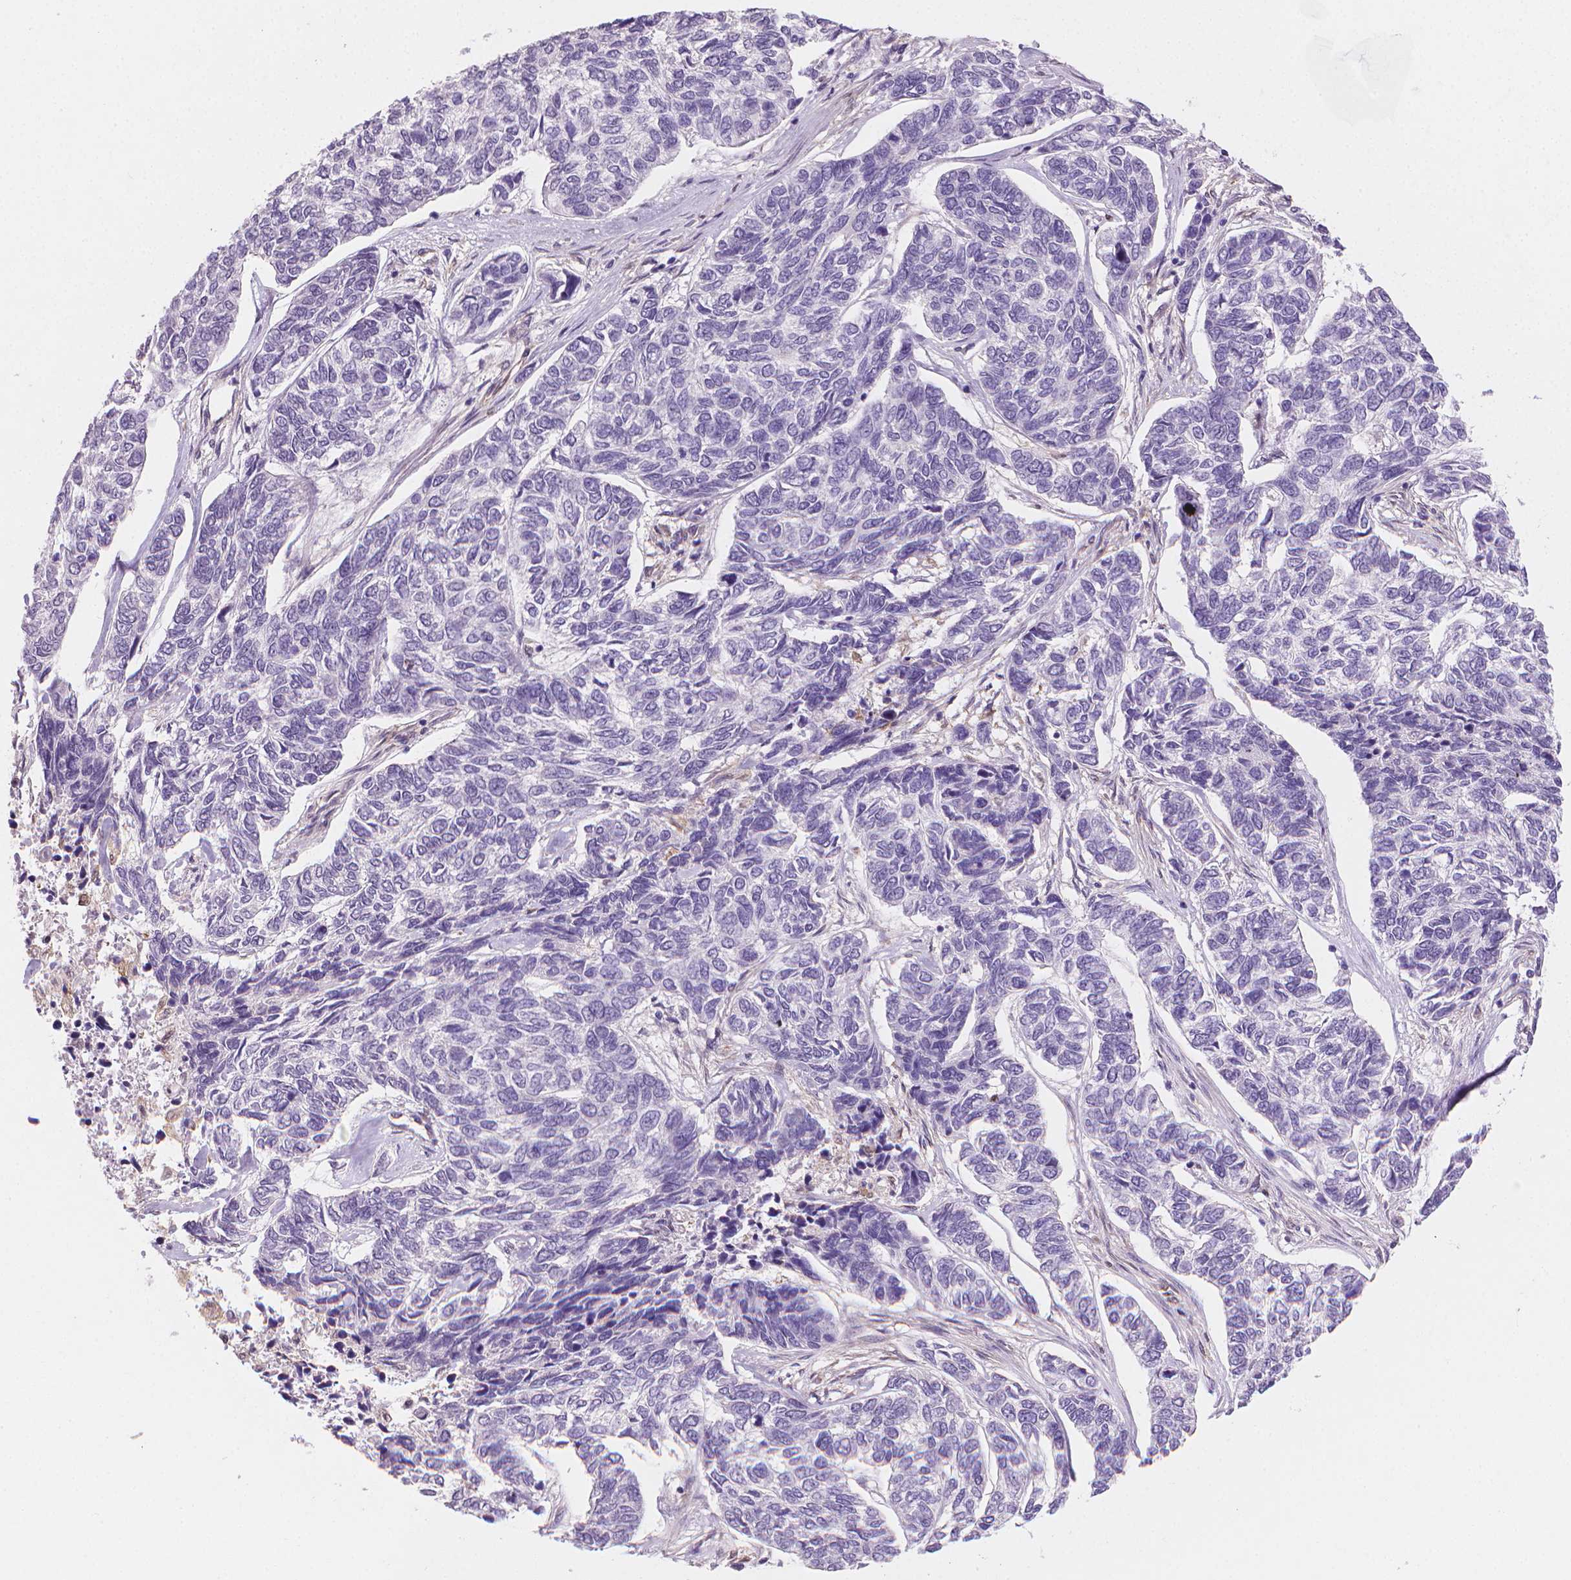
{"staining": {"intensity": "negative", "quantity": "none", "location": "none"}, "tissue": "skin cancer", "cell_type": "Tumor cells", "image_type": "cancer", "snomed": [{"axis": "morphology", "description": "Basal cell carcinoma"}, {"axis": "topography", "description": "Skin"}], "caption": "Skin basal cell carcinoma was stained to show a protein in brown. There is no significant expression in tumor cells.", "gene": "TNFAIP2", "patient": {"sex": "female", "age": 65}}